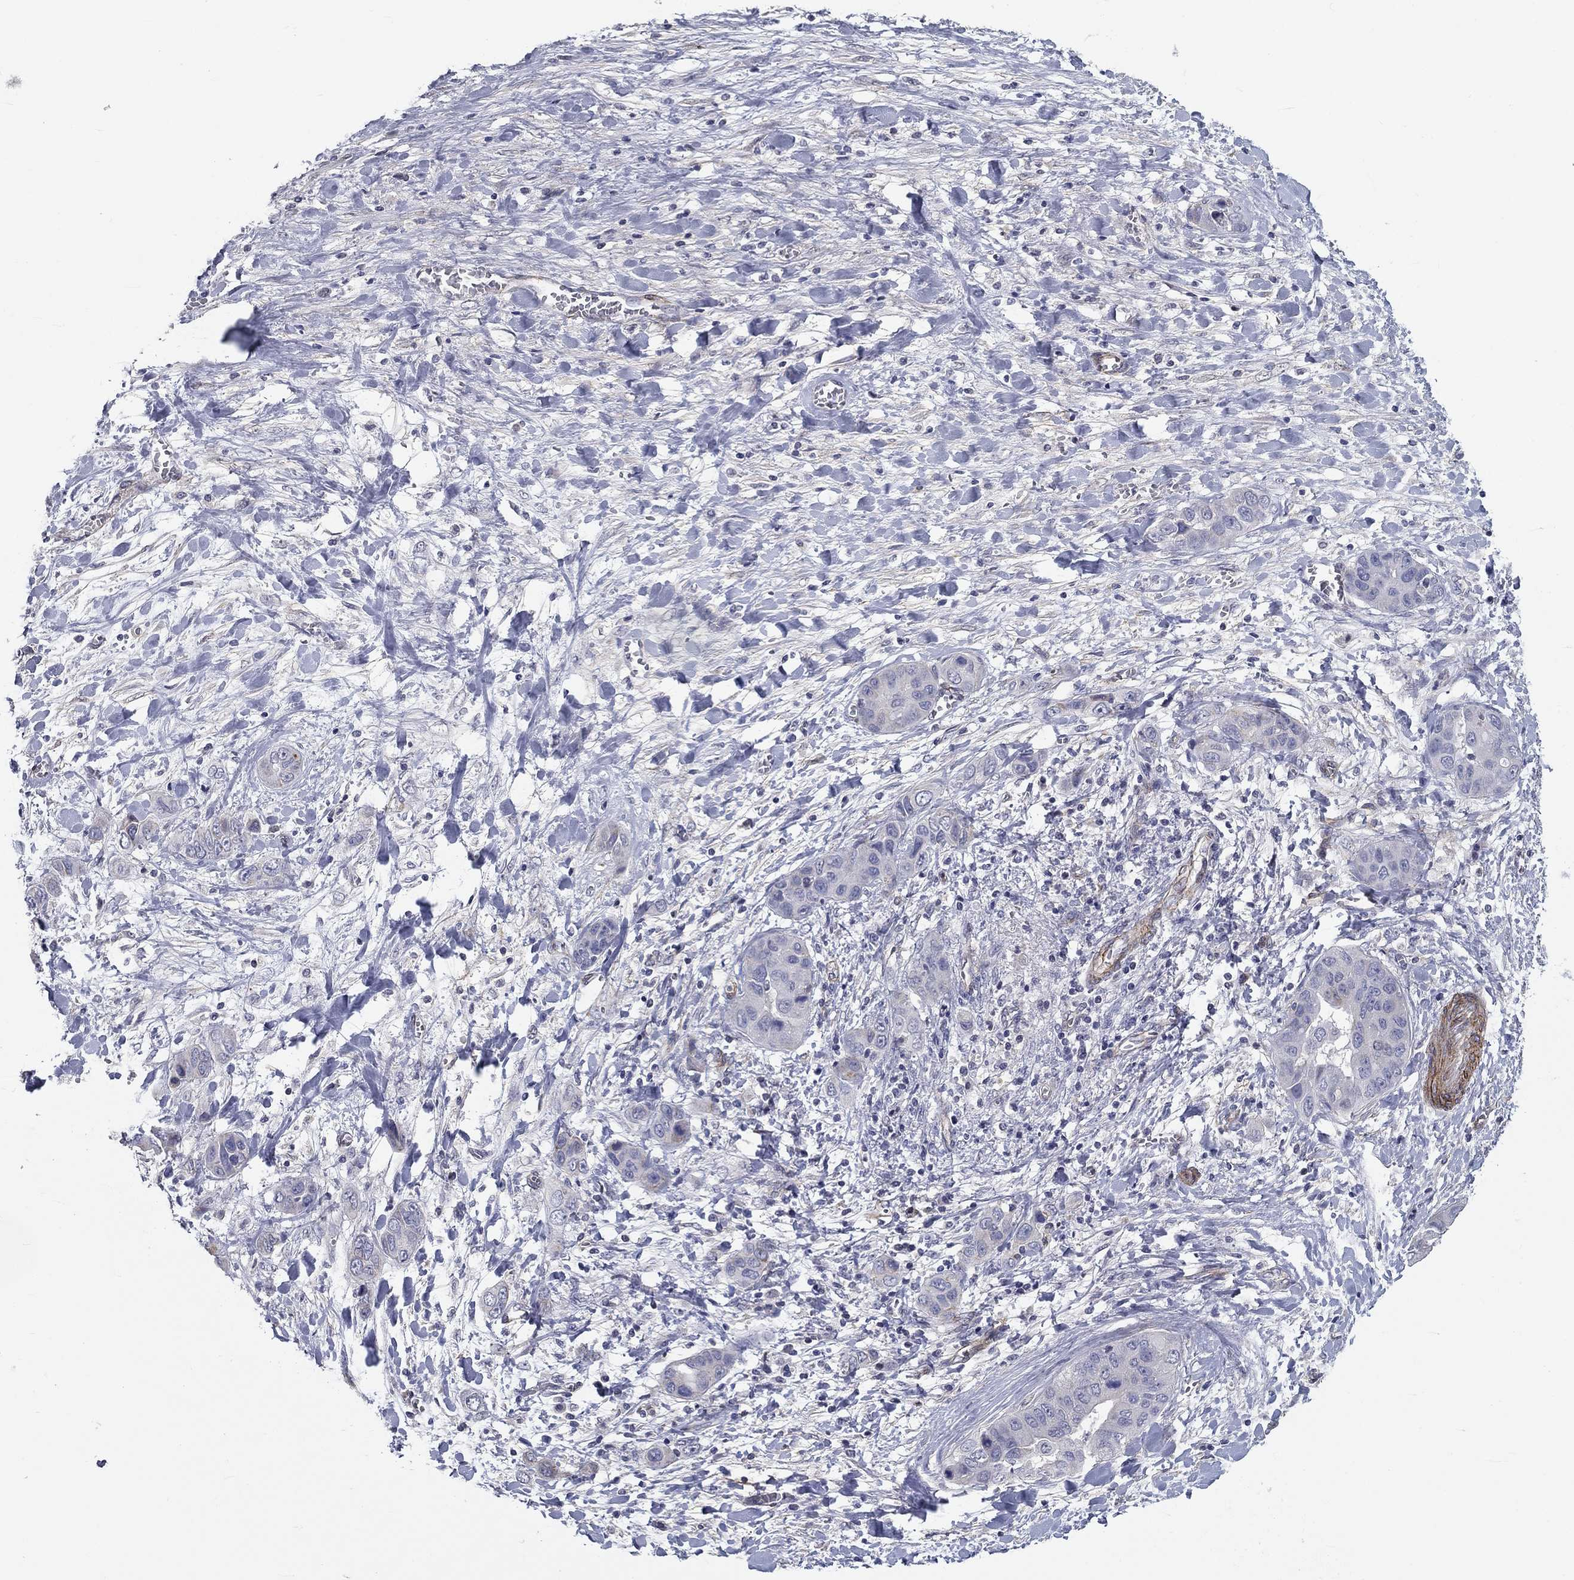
{"staining": {"intensity": "negative", "quantity": "none", "location": "none"}, "tissue": "liver cancer", "cell_type": "Tumor cells", "image_type": "cancer", "snomed": [{"axis": "morphology", "description": "Cholangiocarcinoma"}, {"axis": "topography", "description": "Liver"}], "caption": "DAB immunohistochemical staining of human cholangiocarcinoma (liver) shows no significant expression in tumor cells.", "gene": "SYNC", "patient": {"sex": "female", "age": 52}}